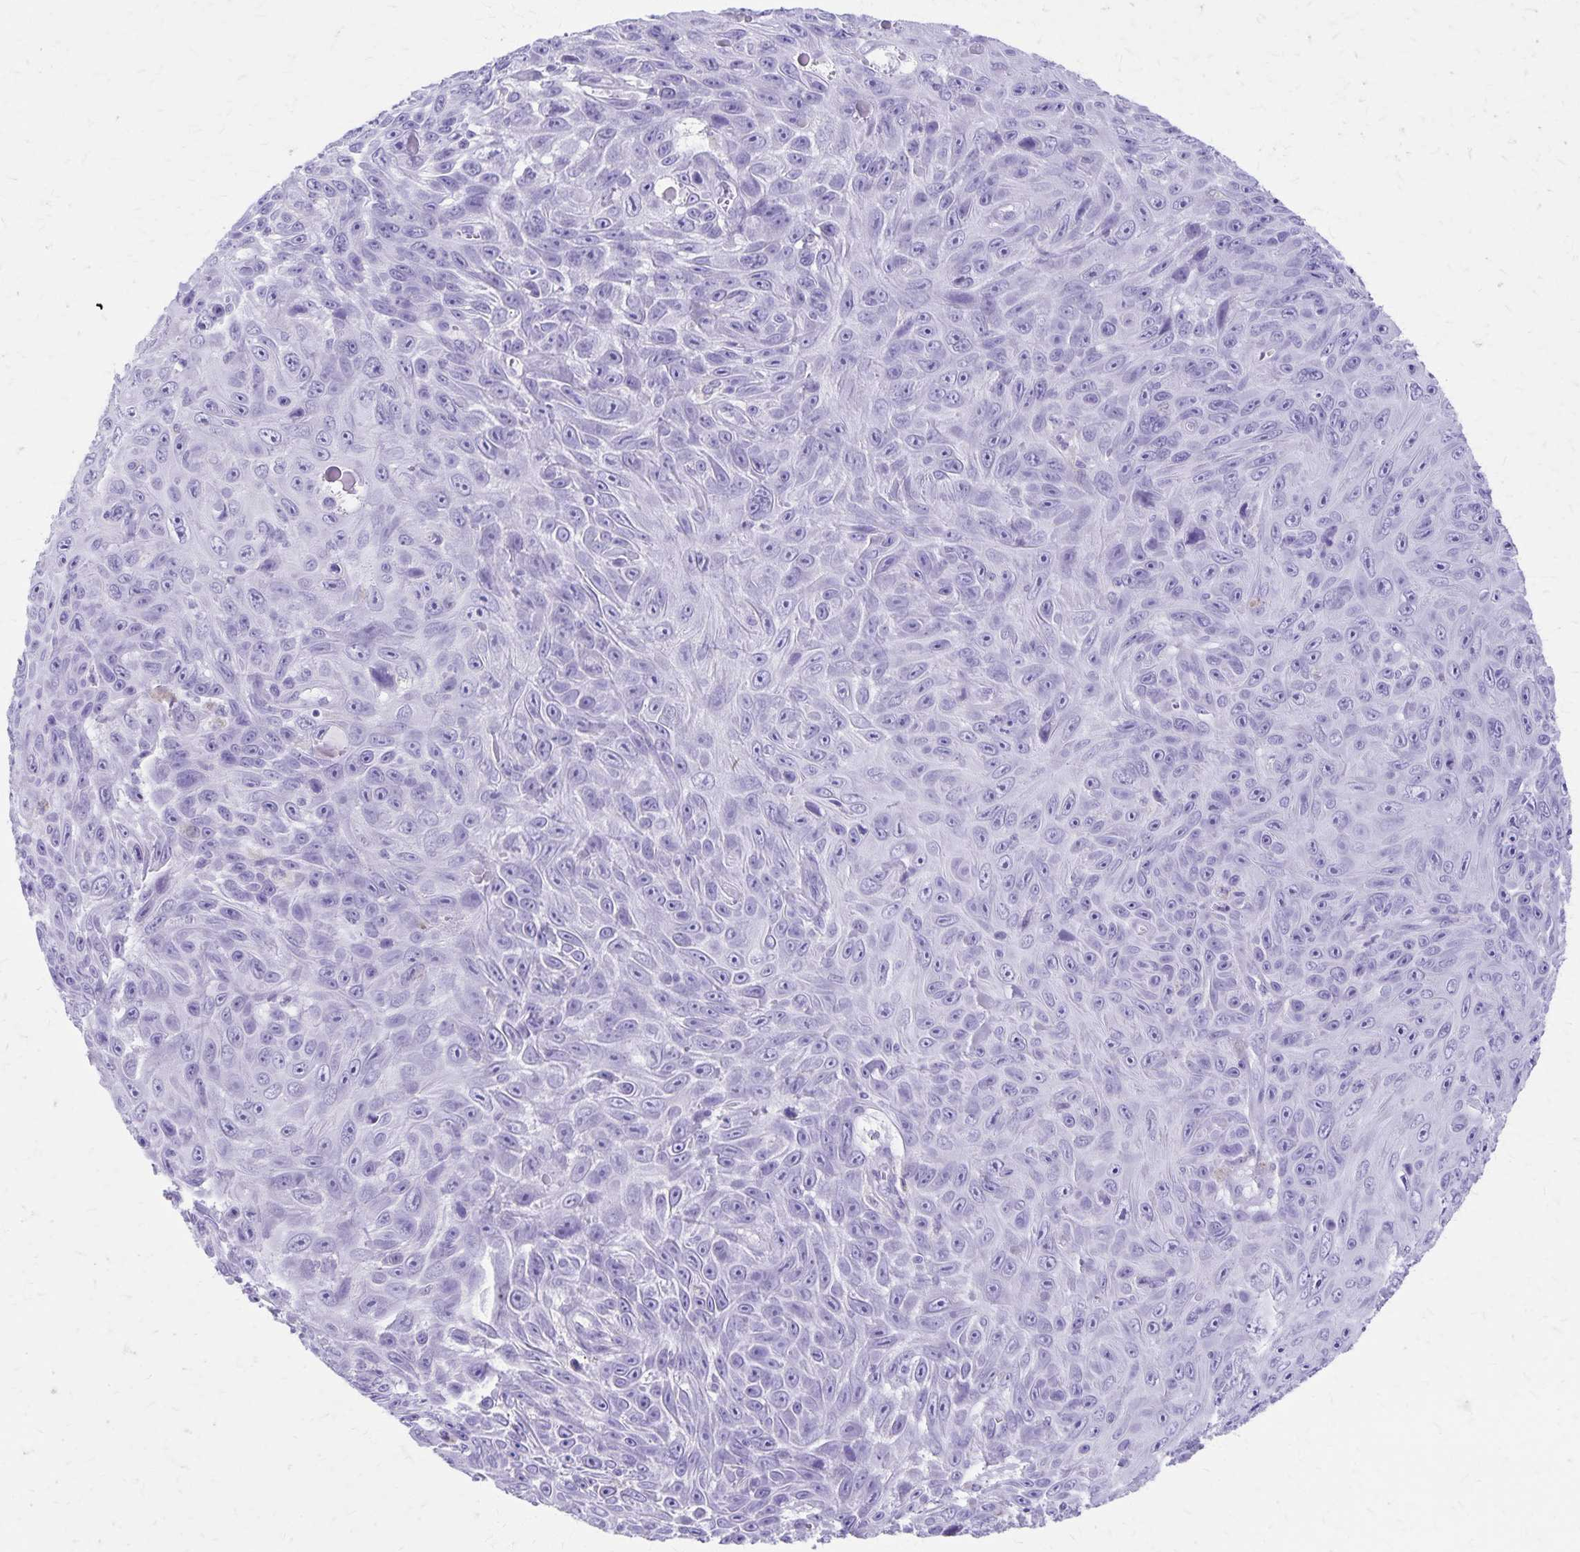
{"staining": {"intensity": "negative", "quantity": "none", "location": "none"}, "tissue": "skin cancer", "cell_type": "Tumor cells", "image_type": "cancer", "snomed": [{"axis": "morphology", "description": "Squamous cell carcinoma, NOS"}, {"axis": "topography", "description": "Skin"}], "caption": "The histopathology image exhibits no staining of tumor cells in skin squamous cell carcinoma.", "gene": "DEFA5", "patient": {"sex": "male", "age": 82}}